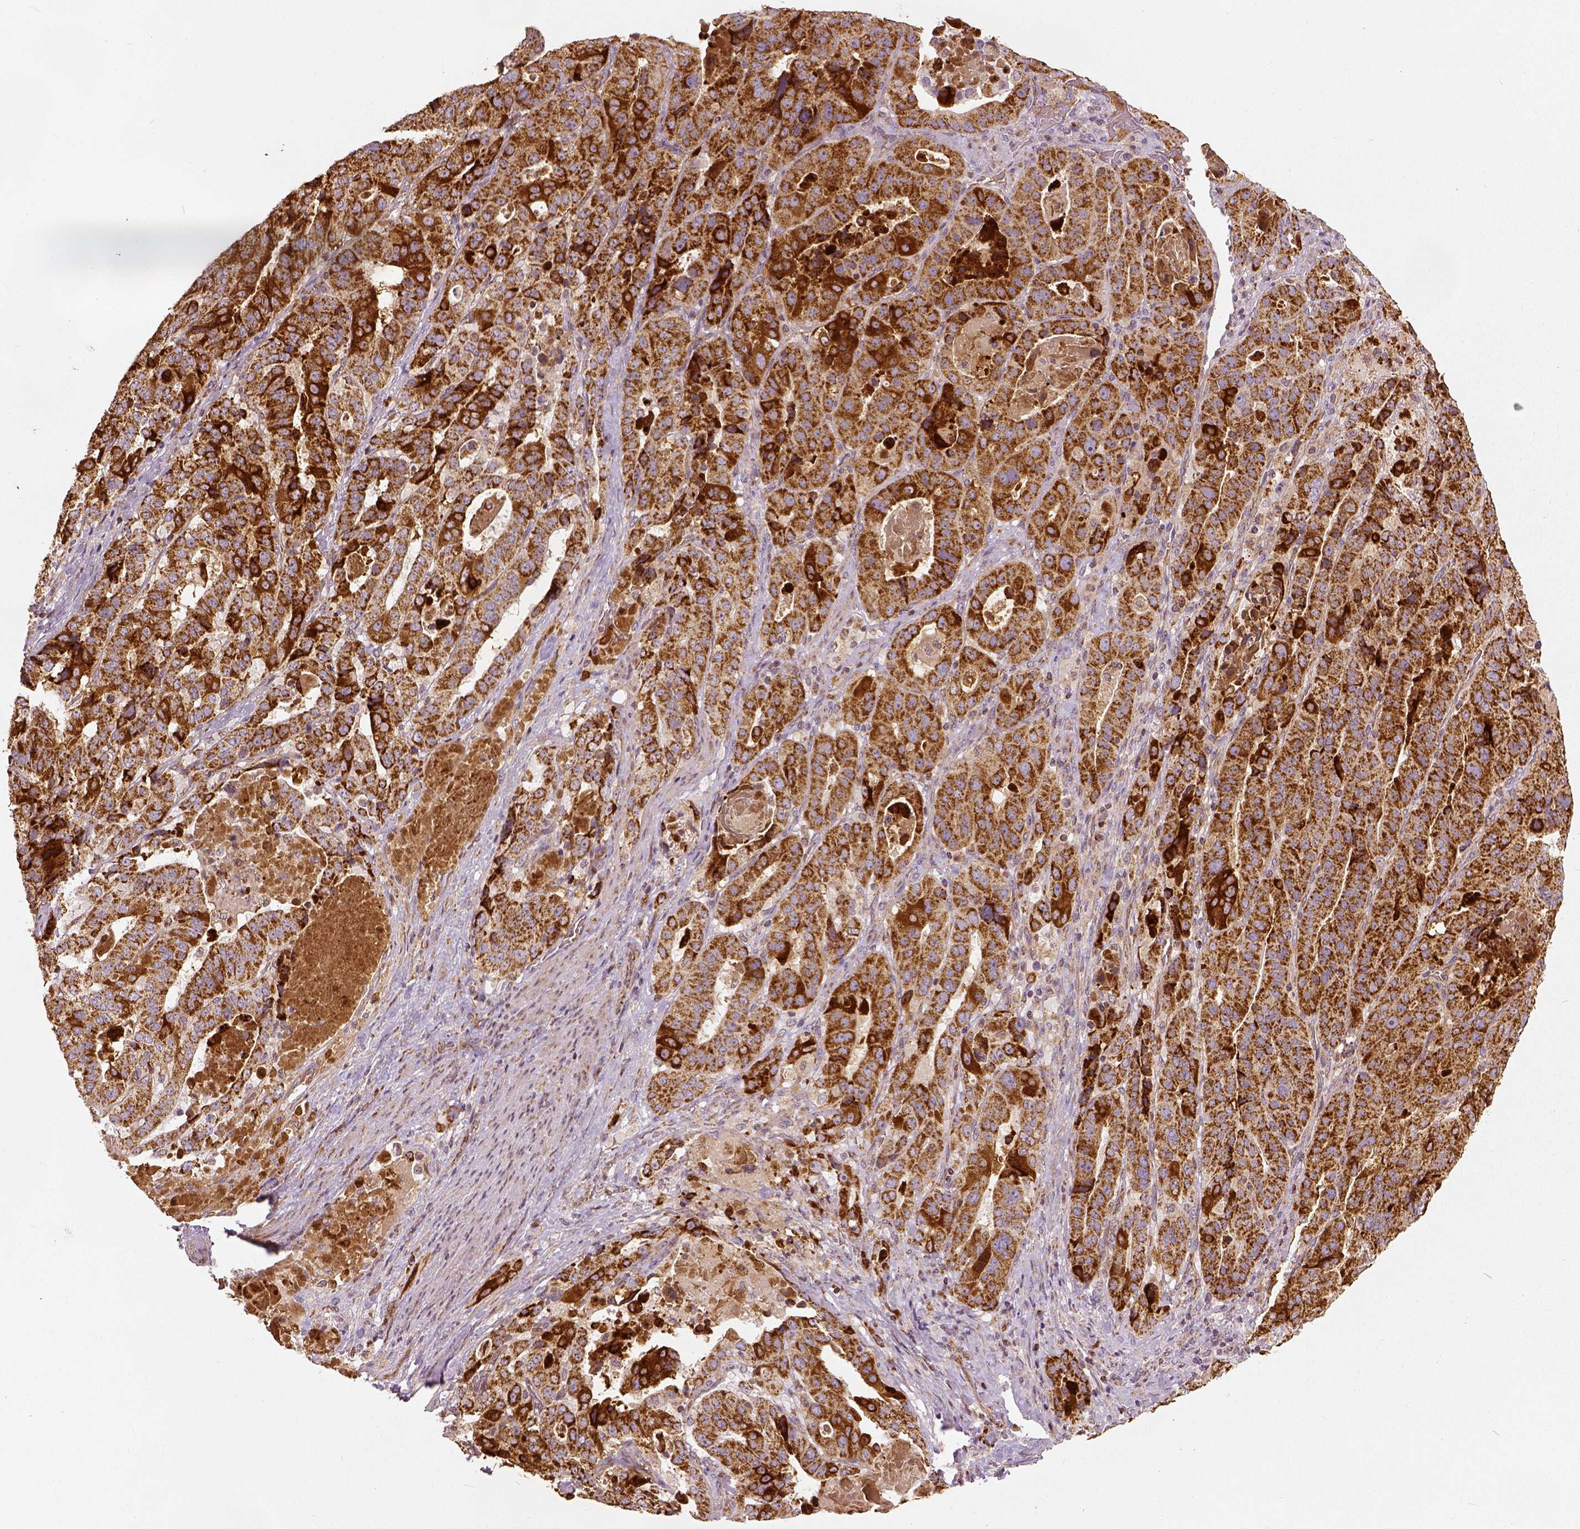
{"staining": {"intensity": "strong", "quantity": ">75%", "location": "cytoplasmic/membranous"}, "tissue": "stomach cancer", "cell_type": "Tumor cells", "image_type": "cancer", "snomed": [{"axis": "morphology", "description": "Adenocarcinoma, NOS"}, {"axis": "topography", "description": "Stomach"}], "caption": "Adenocarcinoma (stomach) stained for a protein (brown) exhibits strong cytoplasmic/membranous positive staining in approximately >75% of tumor cells.", "gene": "PGAM5", "patient": {"sex": "male", "age": 48}}